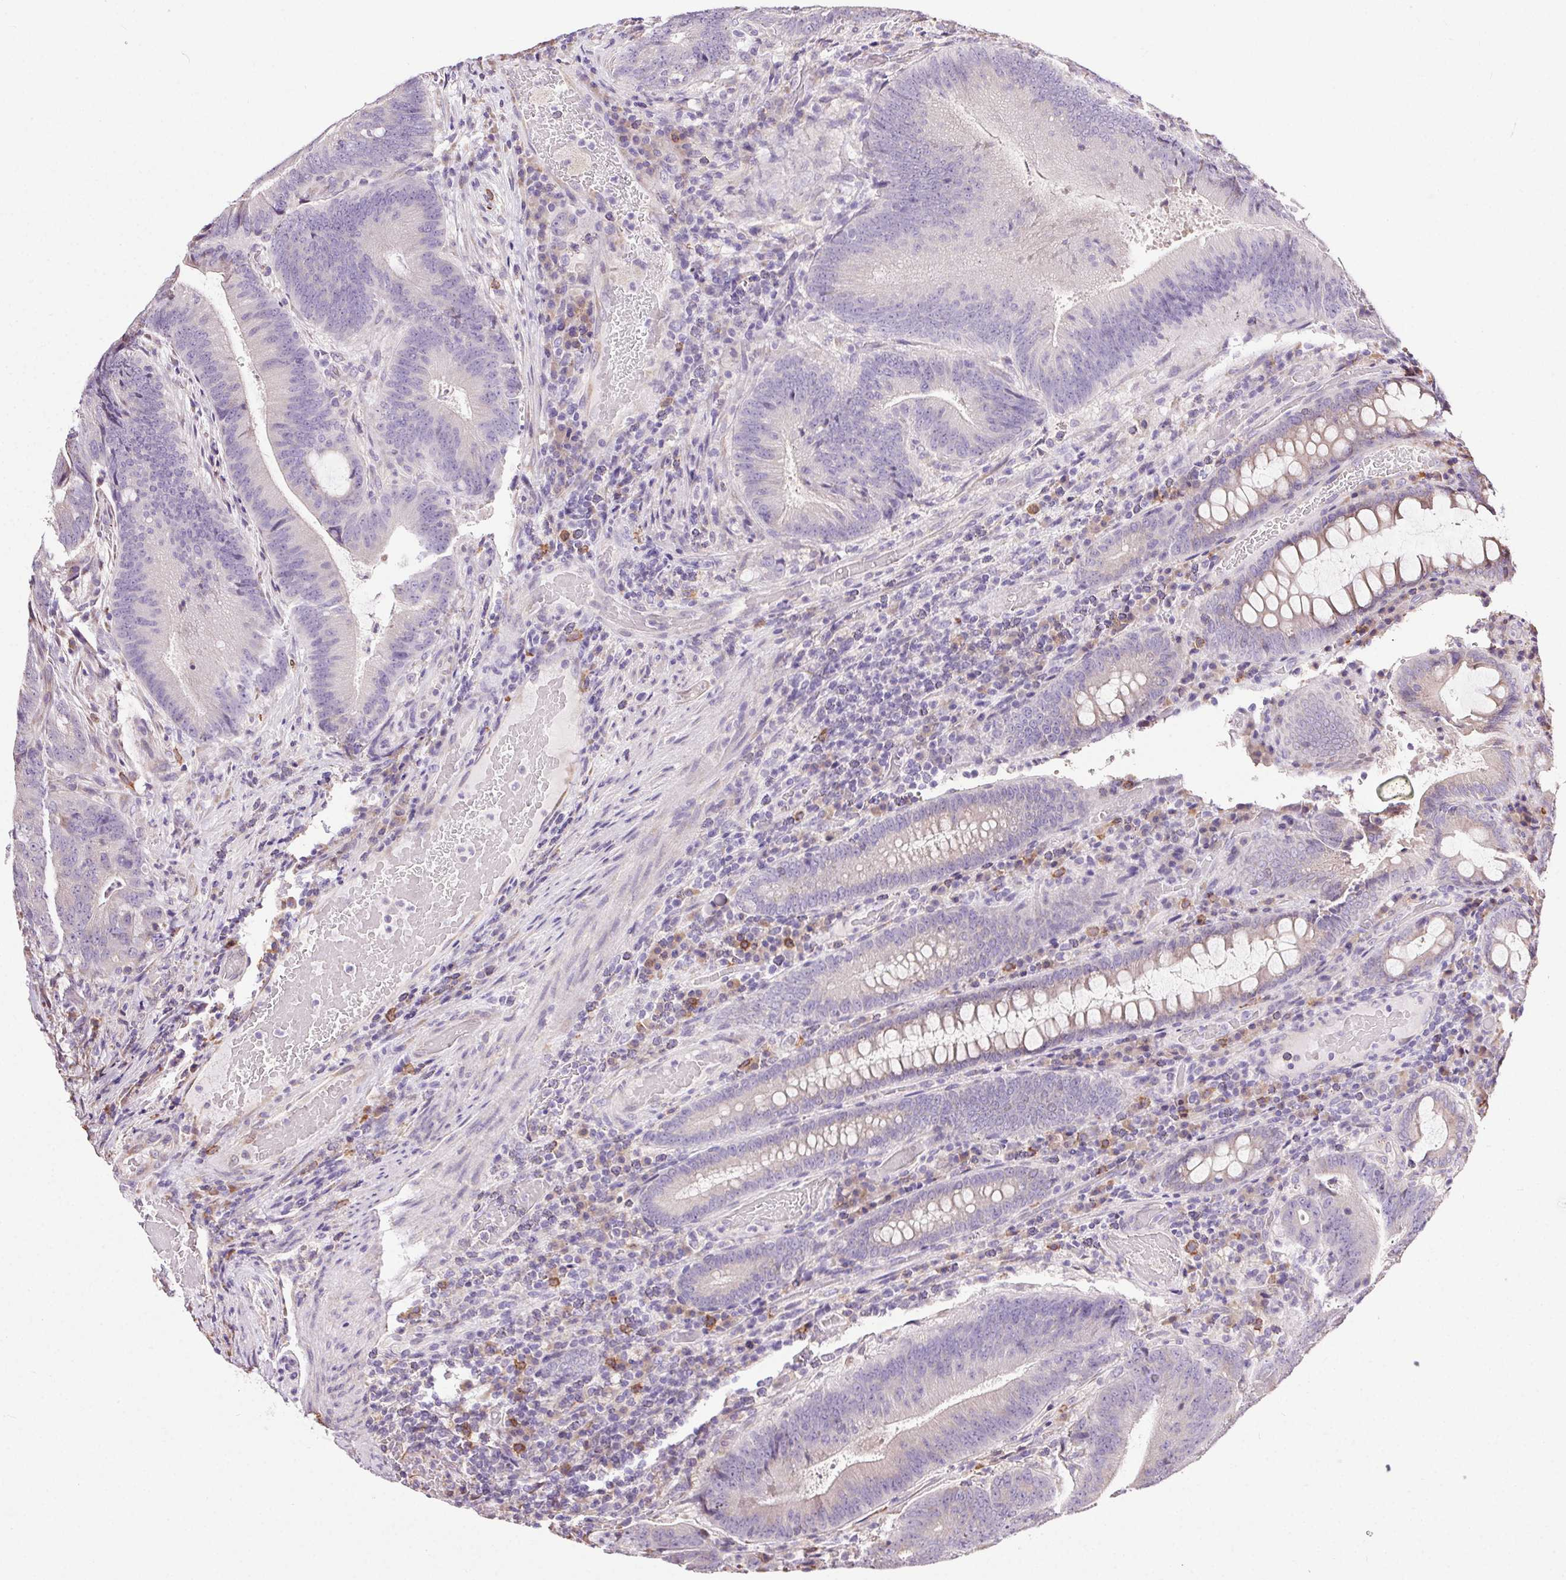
{"staining": {"intensity": "negative", "quantity": "none", "location": "none"}, "tissue": "colorectal cancer", "cell_type": "Tumor cells", "image_type": "cancer", "snomed": [{"axis": "morphology", "description": "Adenocarcinoma, NOS"}, {"axis": "topography", "description": "Colon"}], "caption": "Tumor cells show no significant staining in colorectal adenocarcinoma.", "gene": "SNX31", "patient": {"sex": "female", "age": 43}}